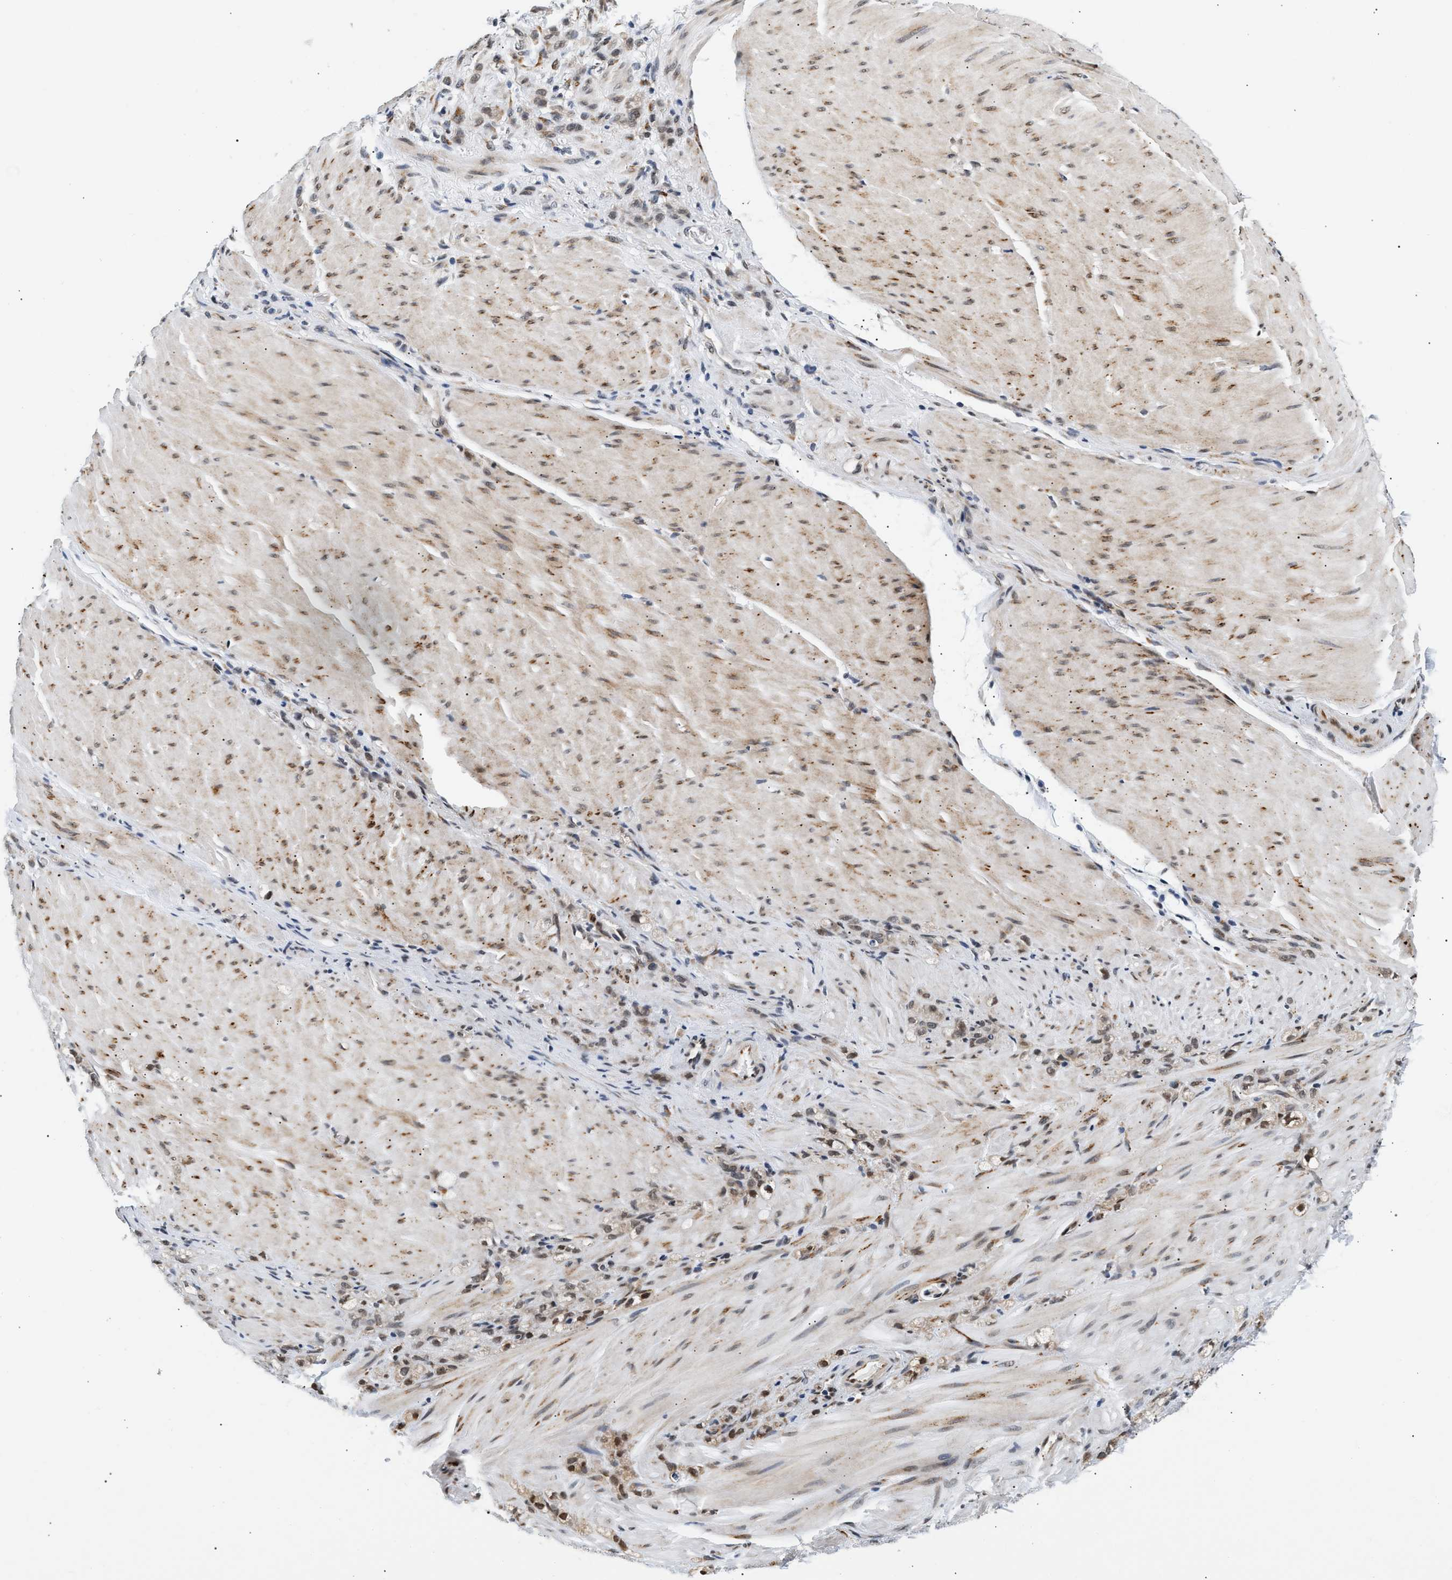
{"staining": {"intensity": "weak", "quantity": ">75%", "location": "nuclear"}, "tissue": "stomach cancer", "cell_type": "Tumor cells", "image_type": "cancer", "snomed": [{"axis": "morphology", "description": "Normal tissue, NOS"}, {"axis": "morphology", "description": "Adenocarcinoma, NOS"}, {"axis": "topography", "description": "Stomach"}], "caption": "This histopathology image demonstrates immunohistochemistry (IHC) staining of stomach cancer, with low weak nuclear expression in about >75% of tumor cells.", "gene": "THOC1", "patient": {"sex": "male", "age": 82}}